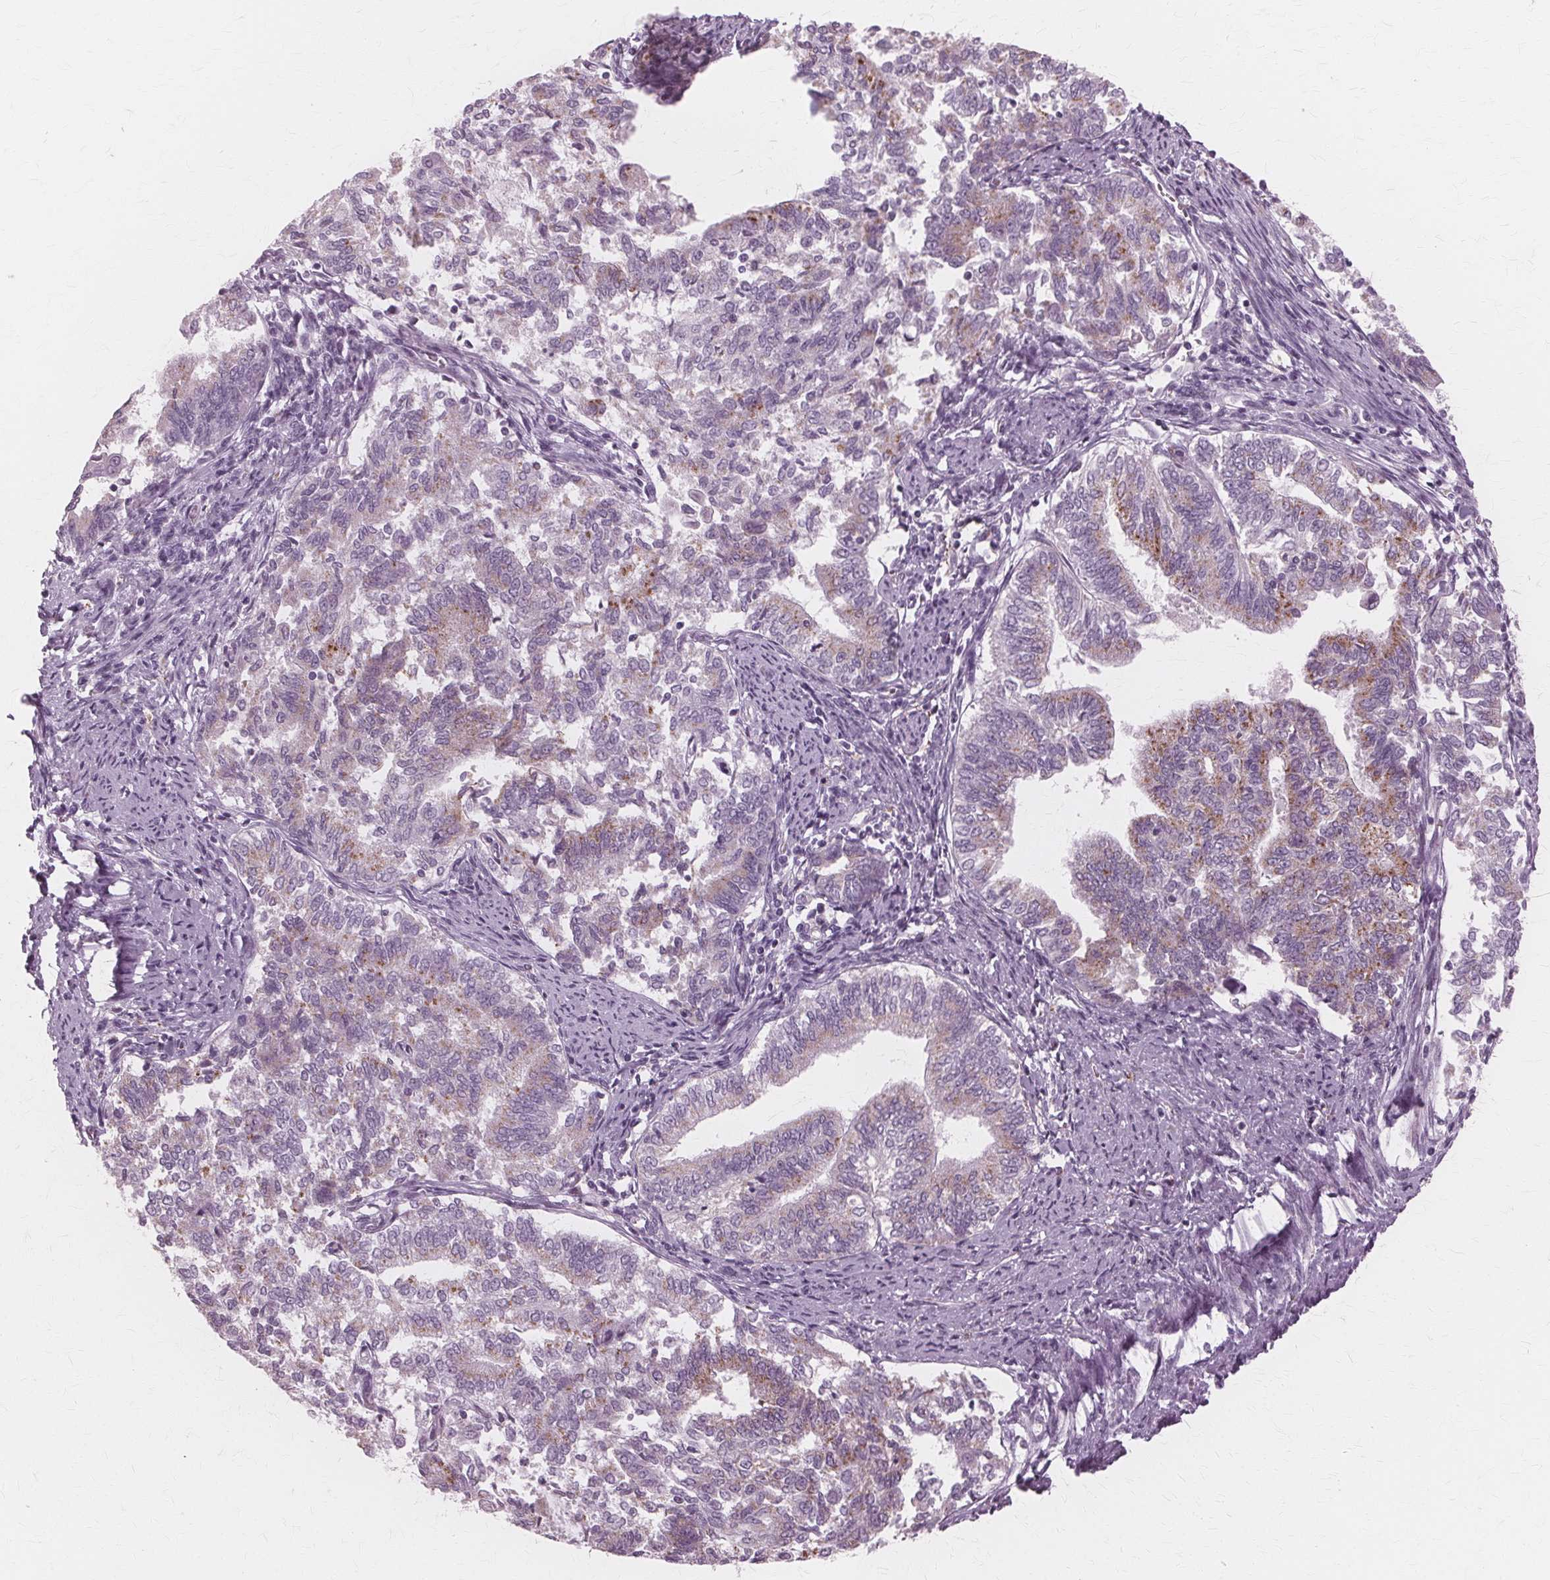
{"staining": {"intensity": "weak", "quantity": "25%-75%", "location": "cytoplasmic/membranous"}, "tissue": "endometrial cancer", "cell_type": "Tumor cells", "image_type": "cancer", "snomed": [{"axis": "morphology", "description": "Adenocarcinoma, NOS"}, {"axis": "topography", "description": "Endometrium"}], "caption": "Endometrial cancer stained with IHC reveals weak cytoplasmic/membranous staining in about 25%-75% of tumor cells. The protein of interest is stained brown, and the nuclei are stained in blue (DAB (3,3'-diaminobenzidine) IHC with brightfield microscopy, high magnification).", "gene": "DNASE2", "patient": {"sex": "female", "age": 65}}